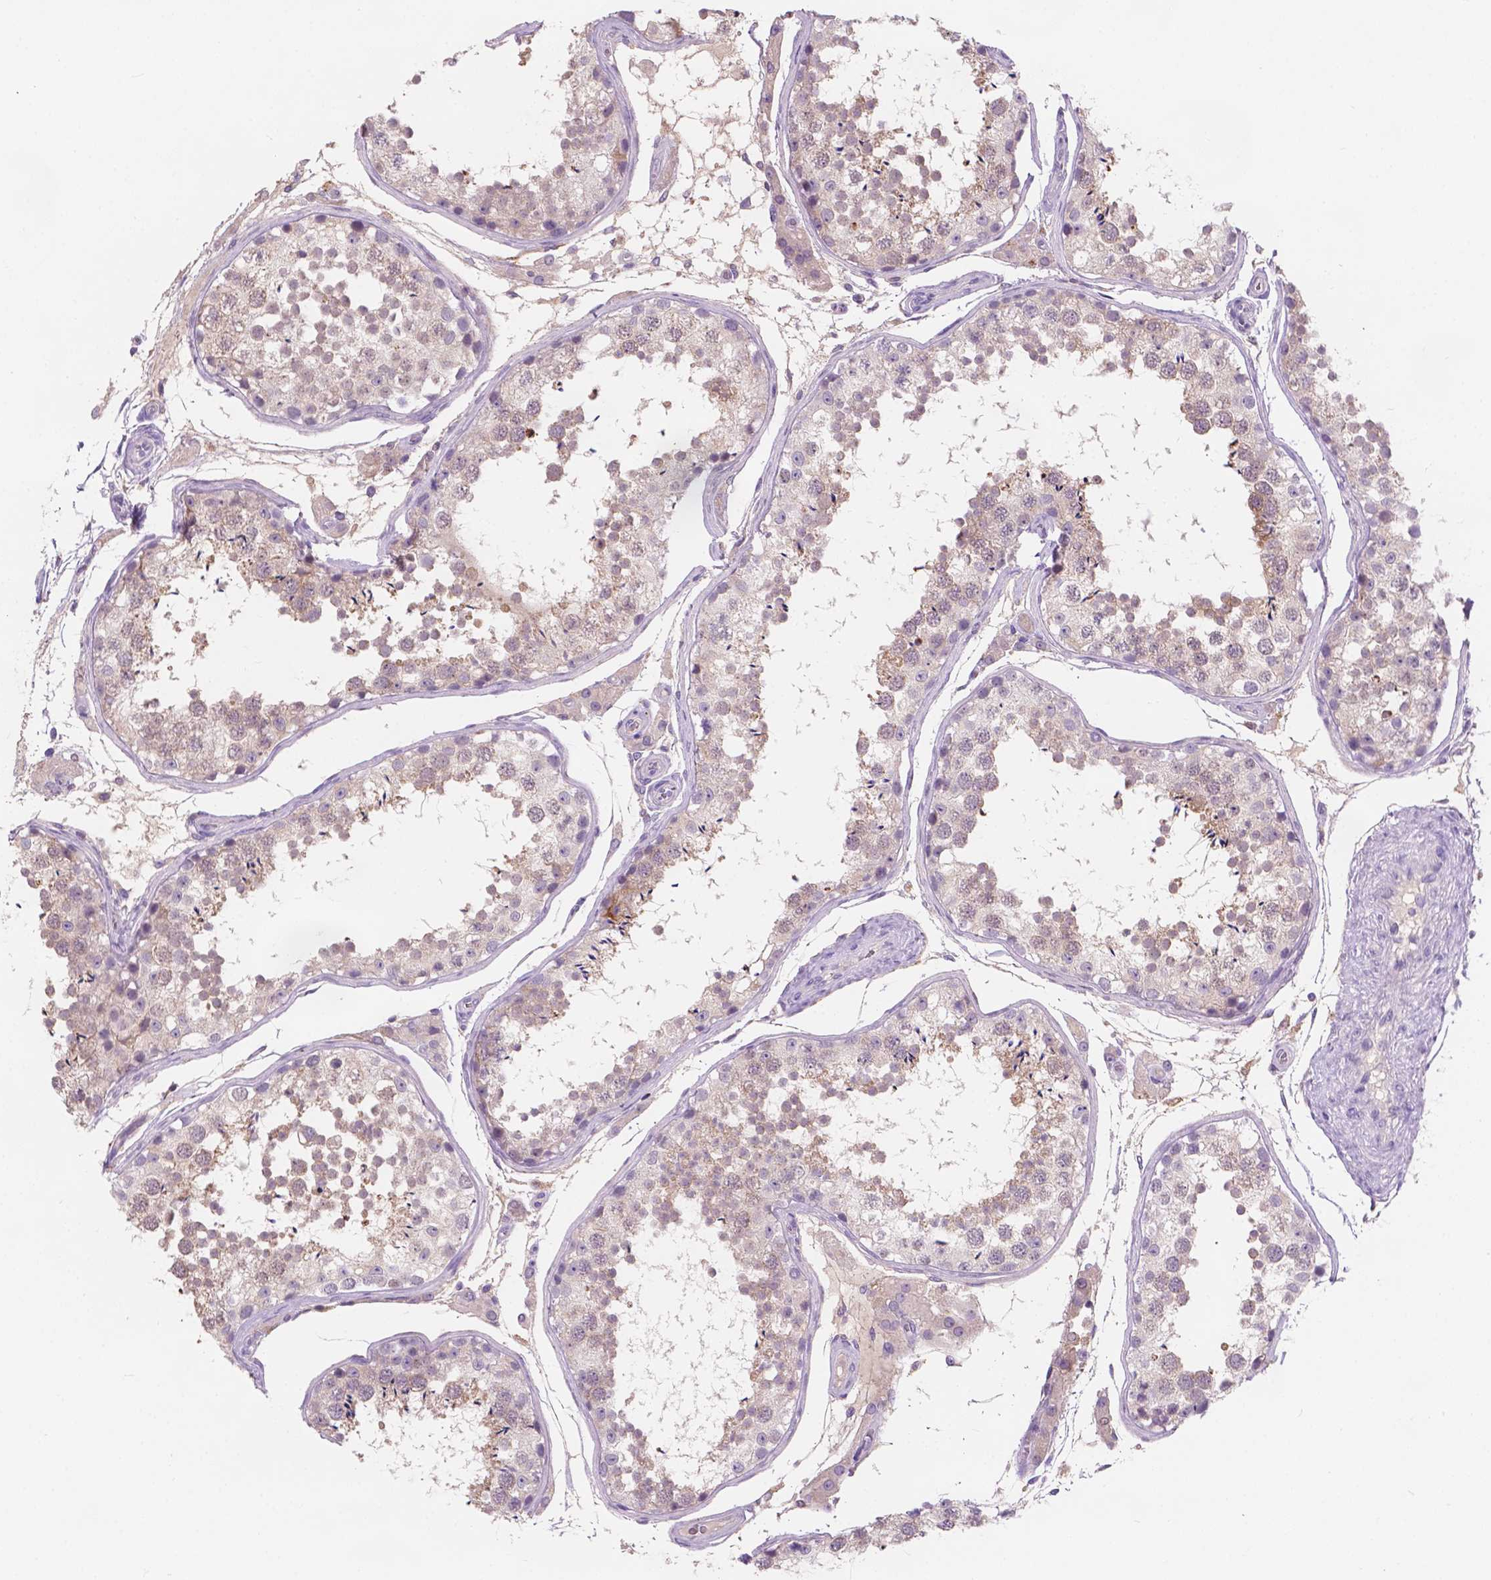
{"staining": {"intensity": "weak", "quantity": "<25%", "location": "cytoplasmic/membranous"}, "tissue": "testis", "cell_type": "Cells in seminiferous ducts", "image_type": "normal", "snomed": [{"axis": "morphology", "description": "Normal tissue, NOS"}, {"axis": "topography", "description": "Testis"}], "caption": "High power microscopy photomicrograph of an immunohistochemistry photomicrograph of benign testis, revealing no significant staining in cells in seminiferous ducts. The staining was performed using DAB to visualize the protein expression in brown, while the nuclei were stained in blue with hematoxylin (Magnification: 20x).", "gene": "IREB2", "patient": {"sex": "male", "age": 29}}